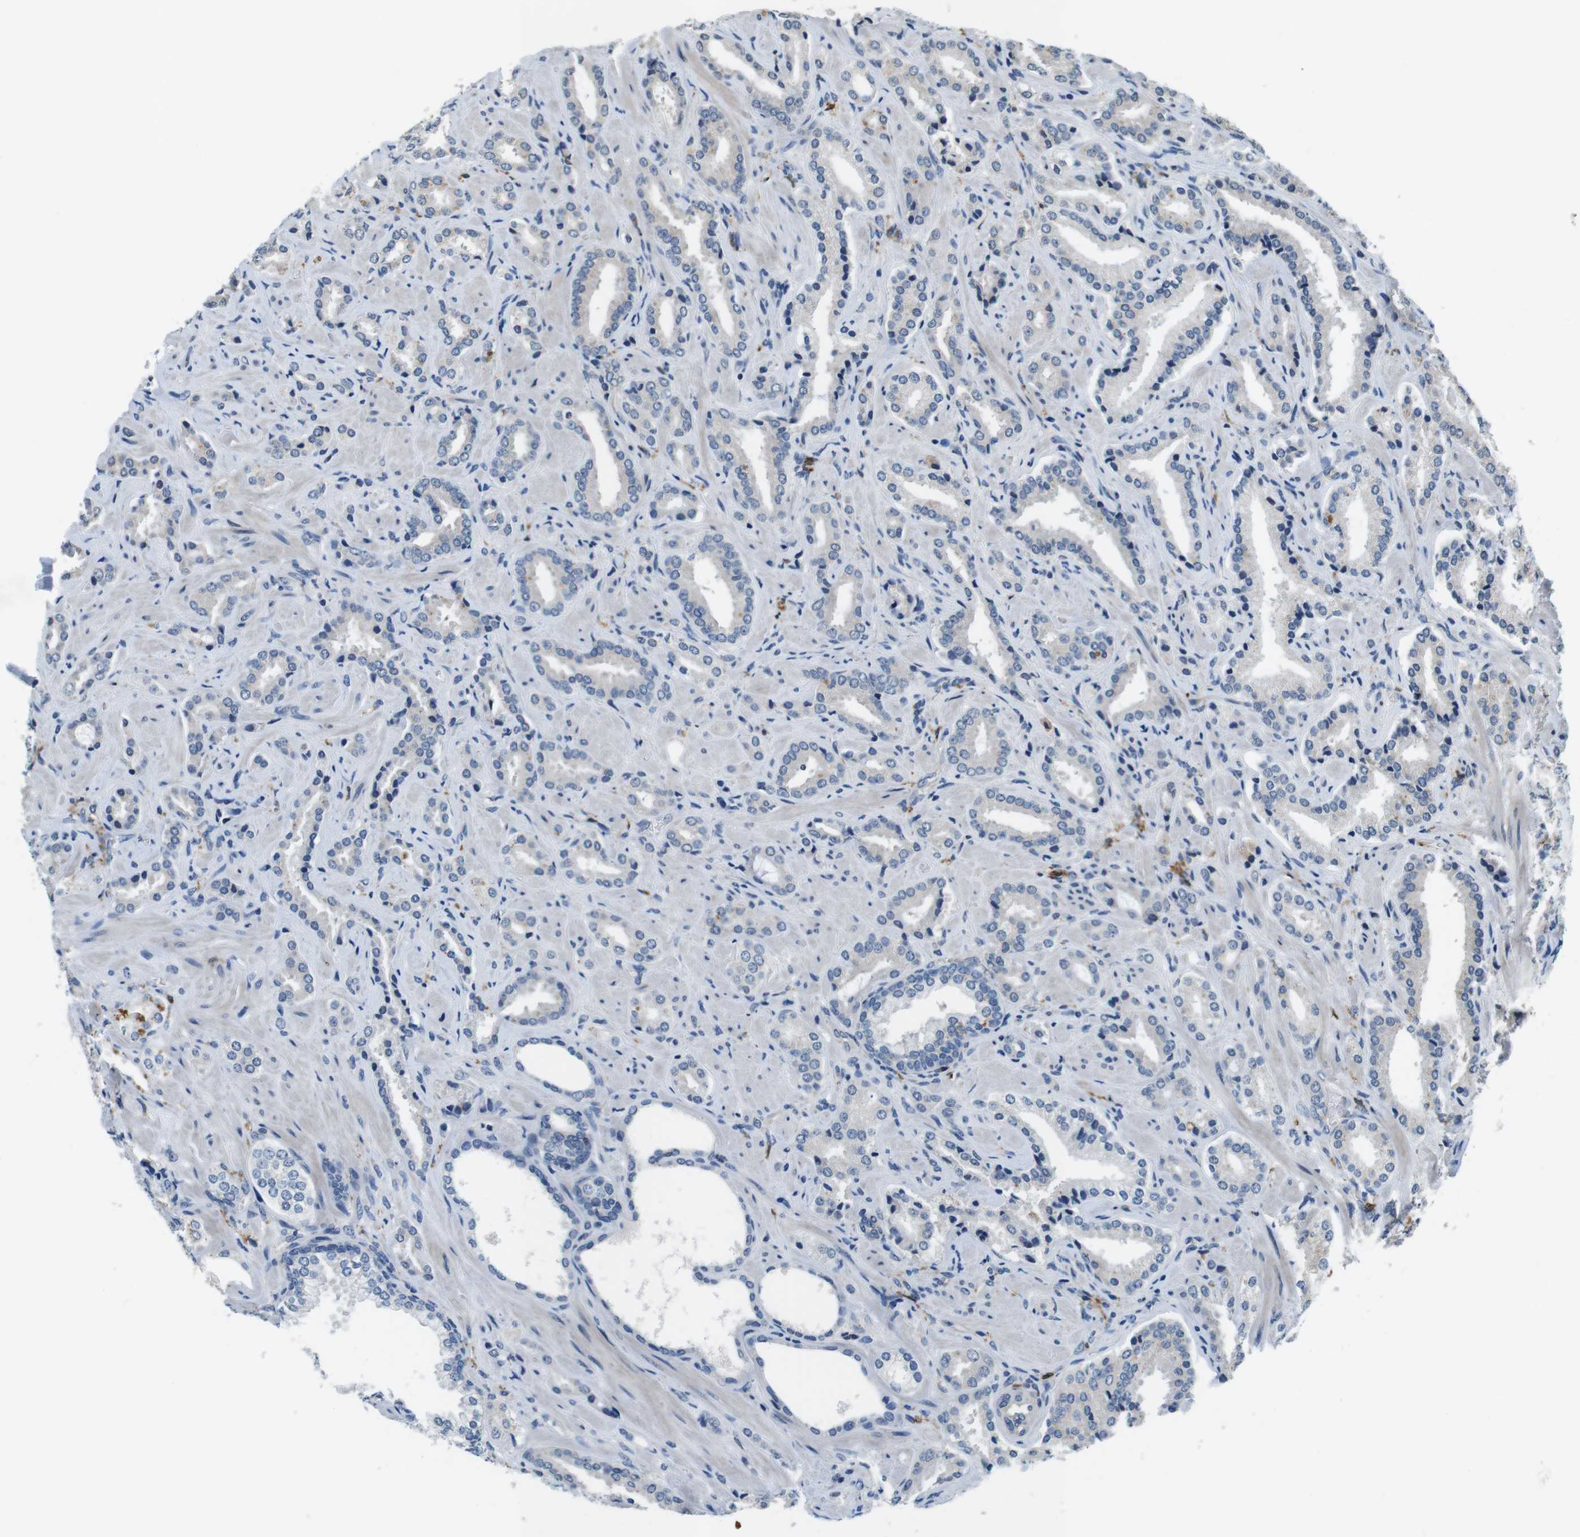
{"staining": {"intensity": "negative", "quantity": "none", "location": "none"}, "tissue": "prostate cancer", "cell_type": "Tumor cells", "image_type": "cancer", "snomed": [{"axis": "morphology", "description": "Adenocarcinoma, High grade"}, {"axis": "topography", "description": "Prostate"}], "caption": "This is an immunohistochemistry (IHC) micrograph of human prostate cancer (adenocarcinoma (high-grade)). There is no expression in tumor cells.", "gene": "CD163L1", "patient": {"sex": "male", "age": 64}}